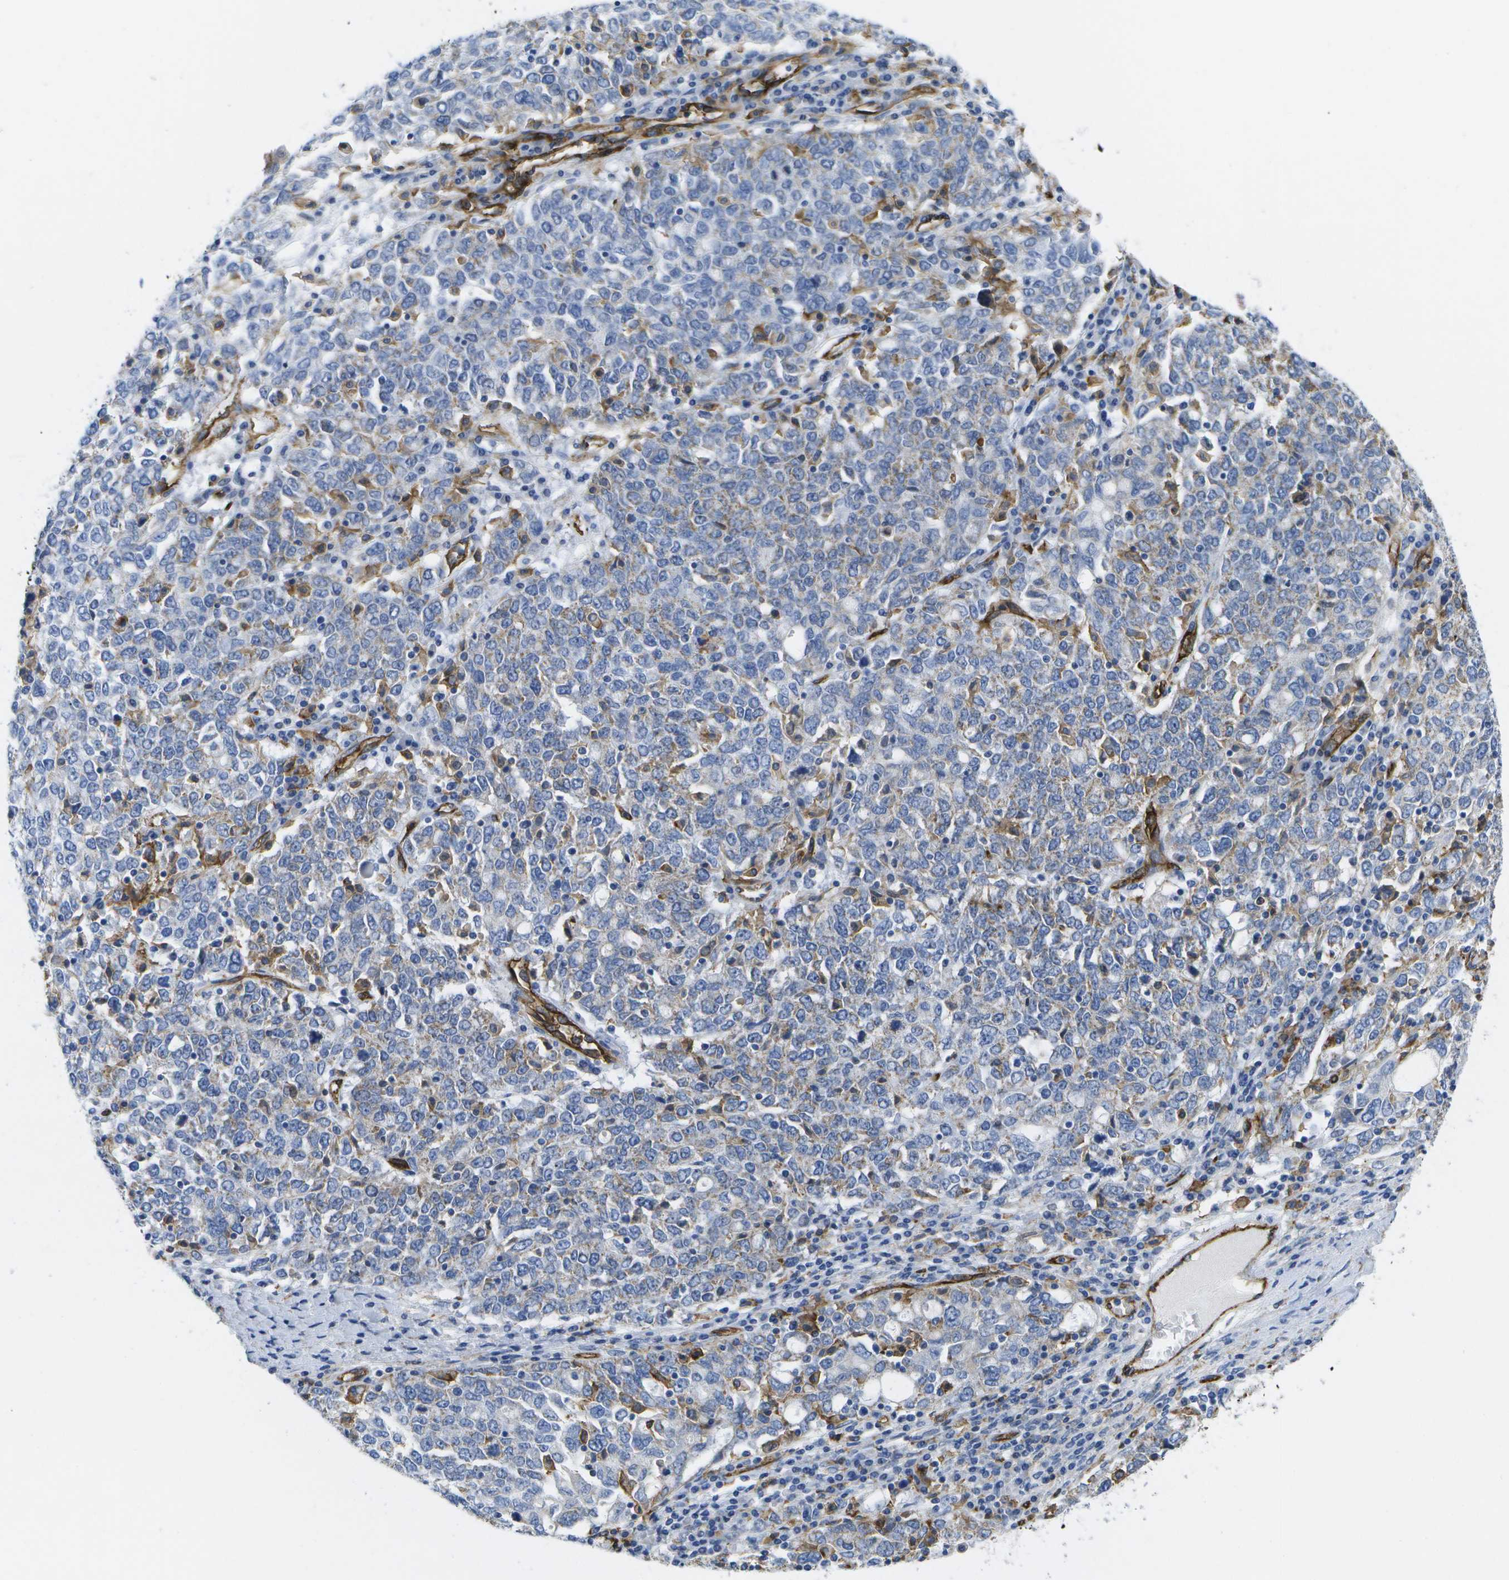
{"staining": {"intensity": "weak", "quantity": "<25%", "location": "cytoplasmic/membranous"}, "tissue": "ovarian cancer", "cell_type": "Tumor cells", "image_type": "cancer", "snomed": [{"axis": "morphology", "description": "Carcinoma, endometroid"}, {"axis": "topography", "description": "Ovary"}], "caption": "A high-resolution micrograph shows immunohistochemistry (IHC) staining of ovarian cancer (endometroid carcinoma), which reveals no significant expression in tumor cells. (Stains: DAB immunohistochemistry (IHC) with hematoxylin counter stain, Microscopy: brightfield microscopy at high magnification).", "gene": "DYSF", "patient": {"sex": "female", "age": 62}}